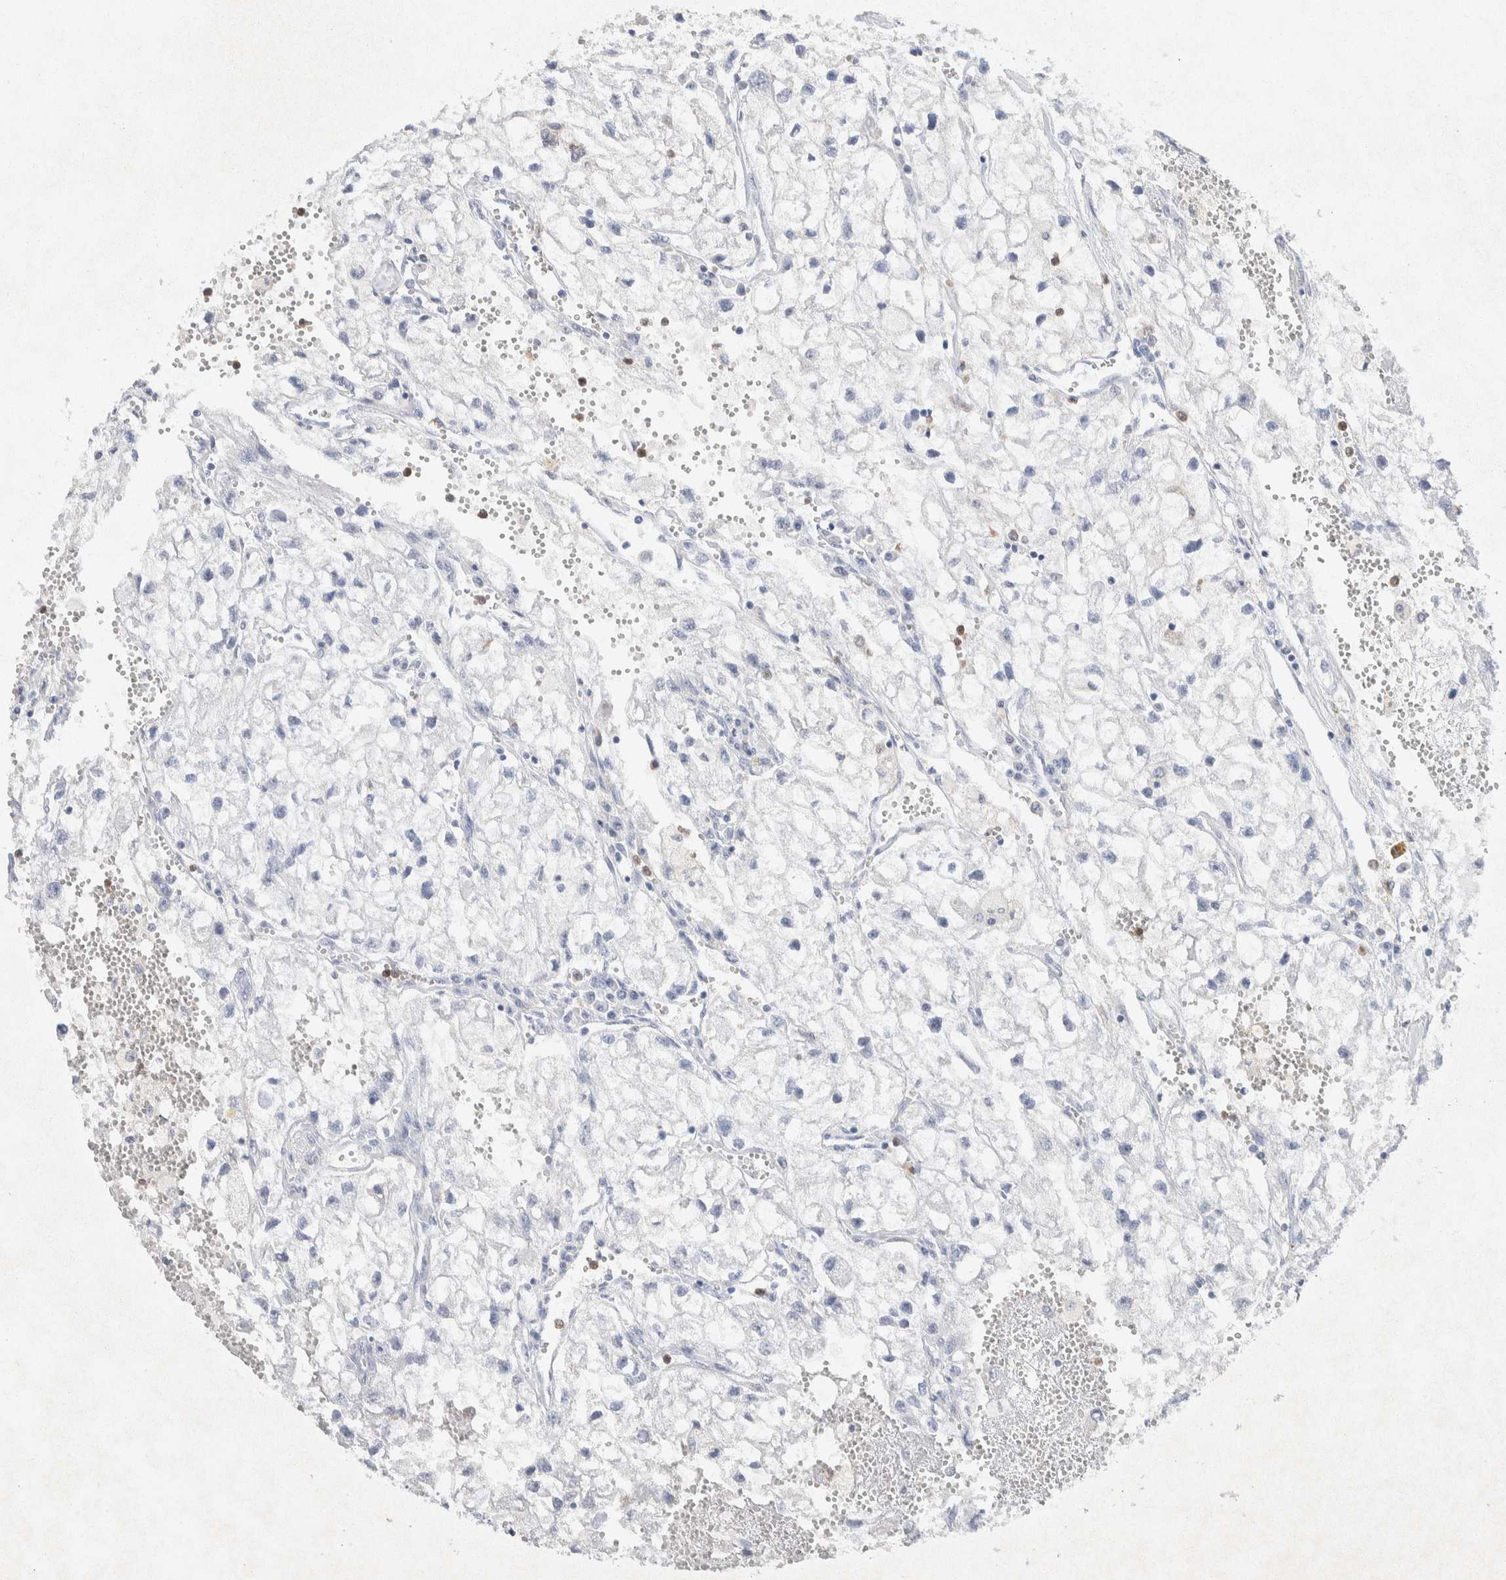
{"staining": {"intensity": "negative", "quantity": "none", "location": "none"}, "tissue": "renal cancer", "cell_type": "Tumor cells", "image_type": "cancer", "snomed": [{"axis": "morphology", "description": "Adenocarcinoma, NOS"}, {"axis": "topography", "description": "Kidney"}], "caption": "IHC micrograph of neoplastic tissue: human renal adenocarcinoma stained with DAB (3,3'-diaminobenzidine) exhibits no significant protein positivity in tumor cells.", "gene": "NCF2", "patient": {"sex": "female", "age": 70}}